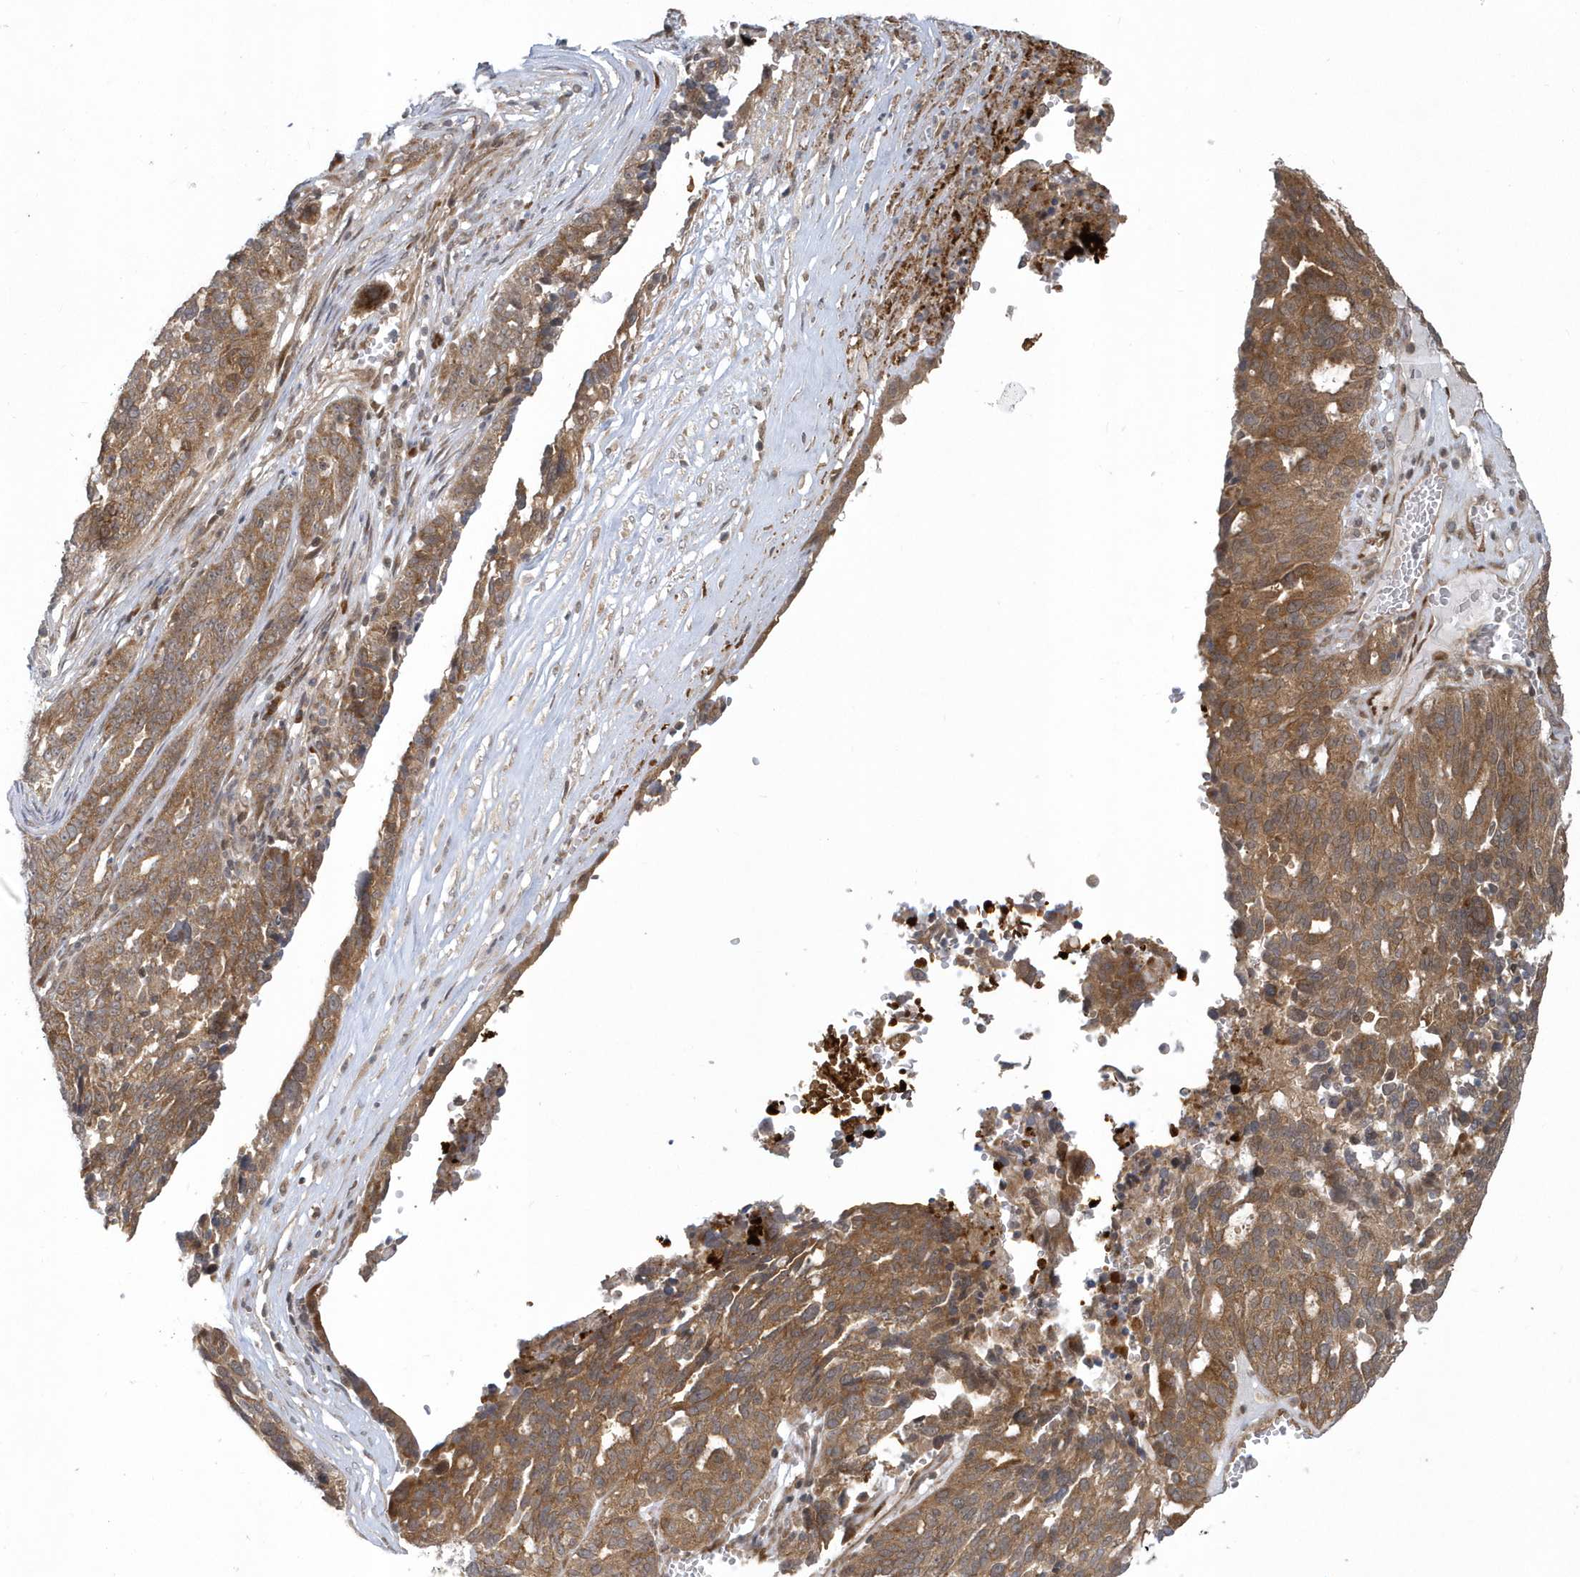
{"staining": {"intensity": "moderate", "quantity": ">75%", "location": "cytoplasmic/membranous"}, "tissue": "ovarian cancer", "cell_type": "Tumor cells", "image_type": "cancer", "snomed": [{"axis": "morphology", "description": "Cystadenocarcinoma, serous, NOS"}, {"axis": "topography", "description": "Ovary"}], "caption": "Immunohistochemical staining of serous cystadenocarcinoma (ovarian) demonstrates medium levels of moderate cytoplasmic/membranous protein staining in approximately >75% of tumor cells. (brown staining indicates protein expression, while blue staining denotes nuclei).", "gene": "ATG4A", "patient": {"sex": "female", "age": 59}}